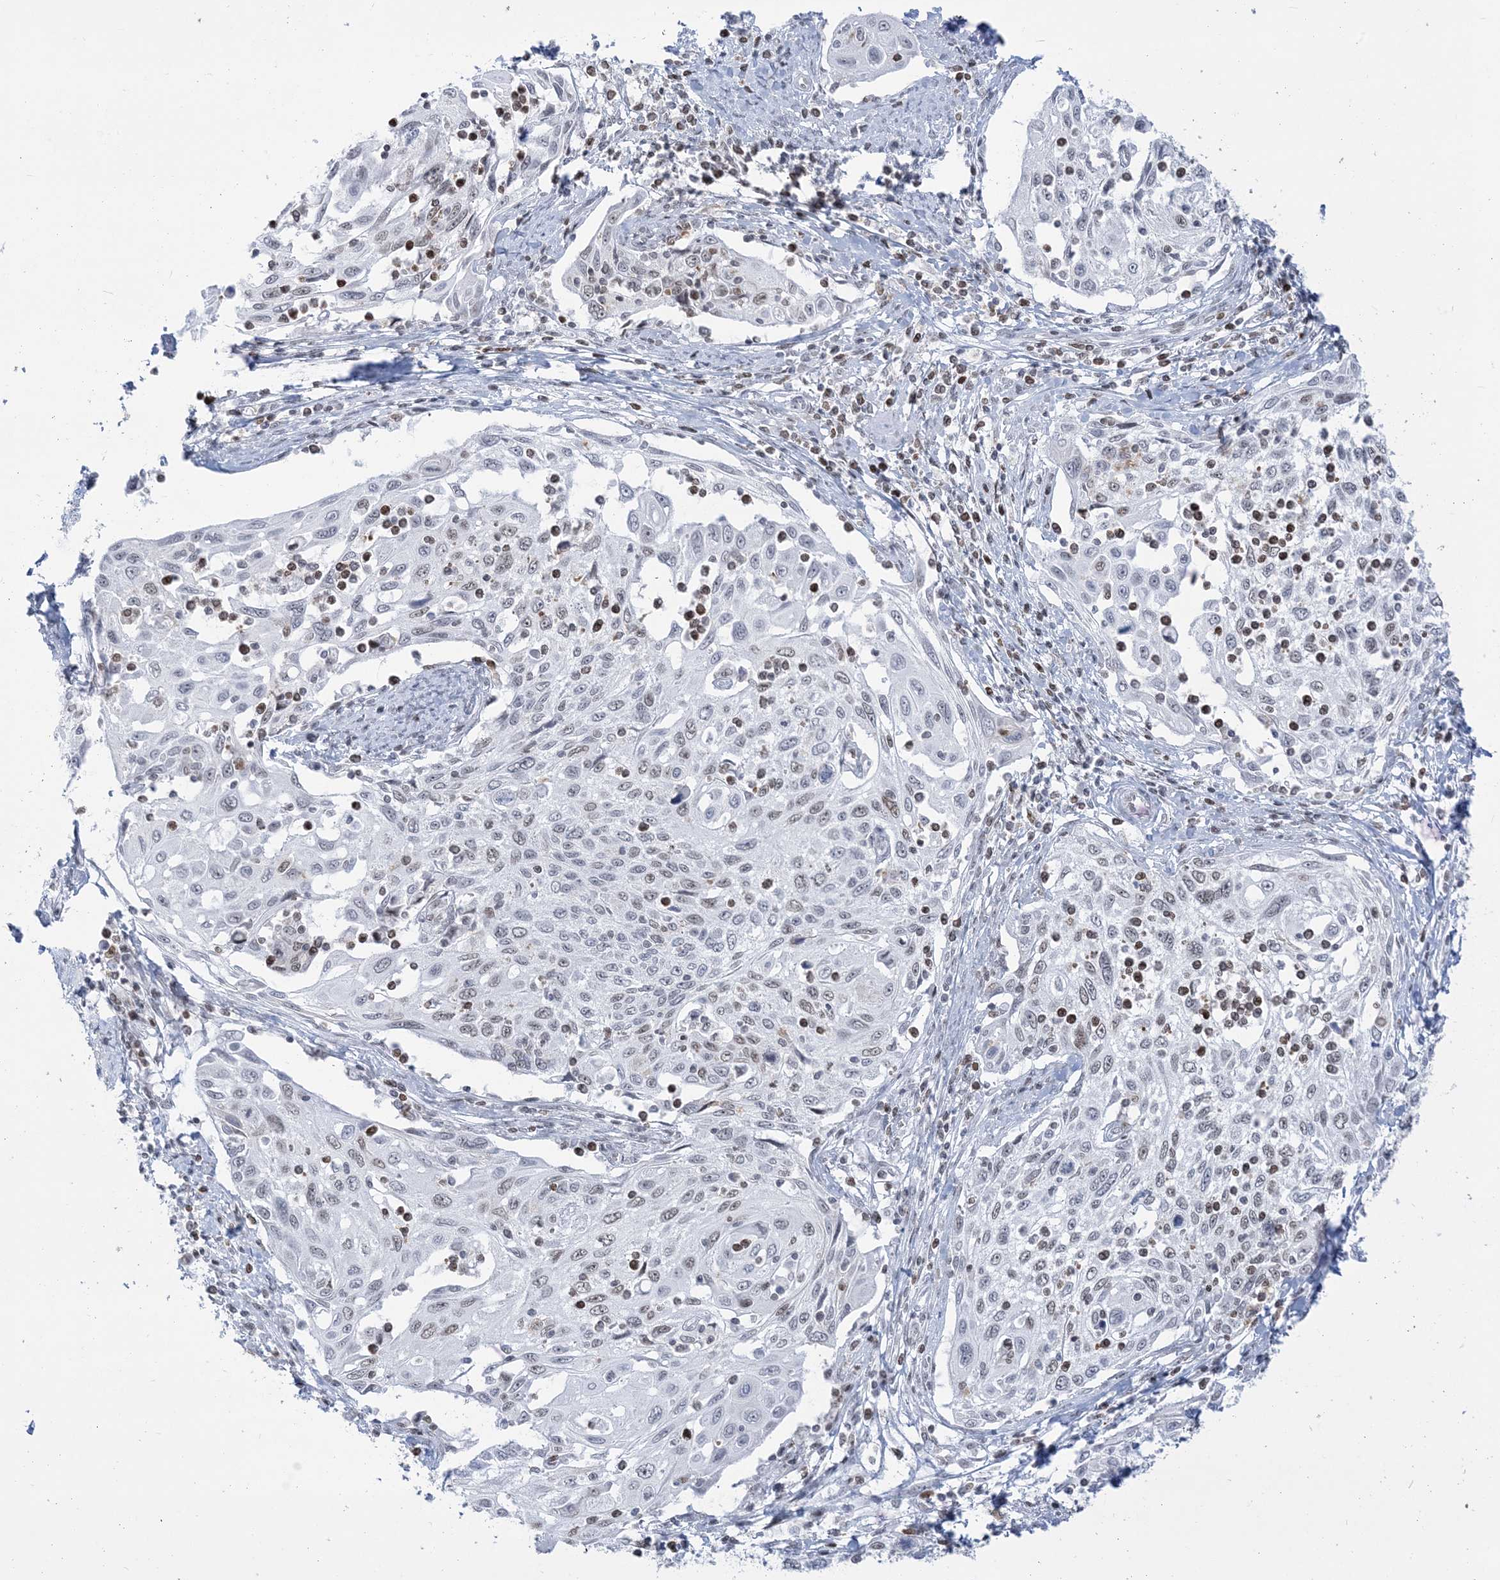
{"staining": {"intensity": "negative", "quantity": "none", "location": "none"}, "tissue": "cervical cancer", "cell_type": "Tumor cells", "image_type": "cancer", "snomed": [{"axis": "morphology", "description": "Squamous cell carcinoma, NOS"}, {"axis": "topography", "description": "Cervix"}], "caption": "Immunohistochemistry (IHC) image of neoplastic tissue: human squamous cell carcinoma (cervical) stained with DAB displays no significant protein positivity in tumor cells. Nuclei are stained in blue.", "gene": "DDX21", "patient": {"sex": "female", "age": 70}}